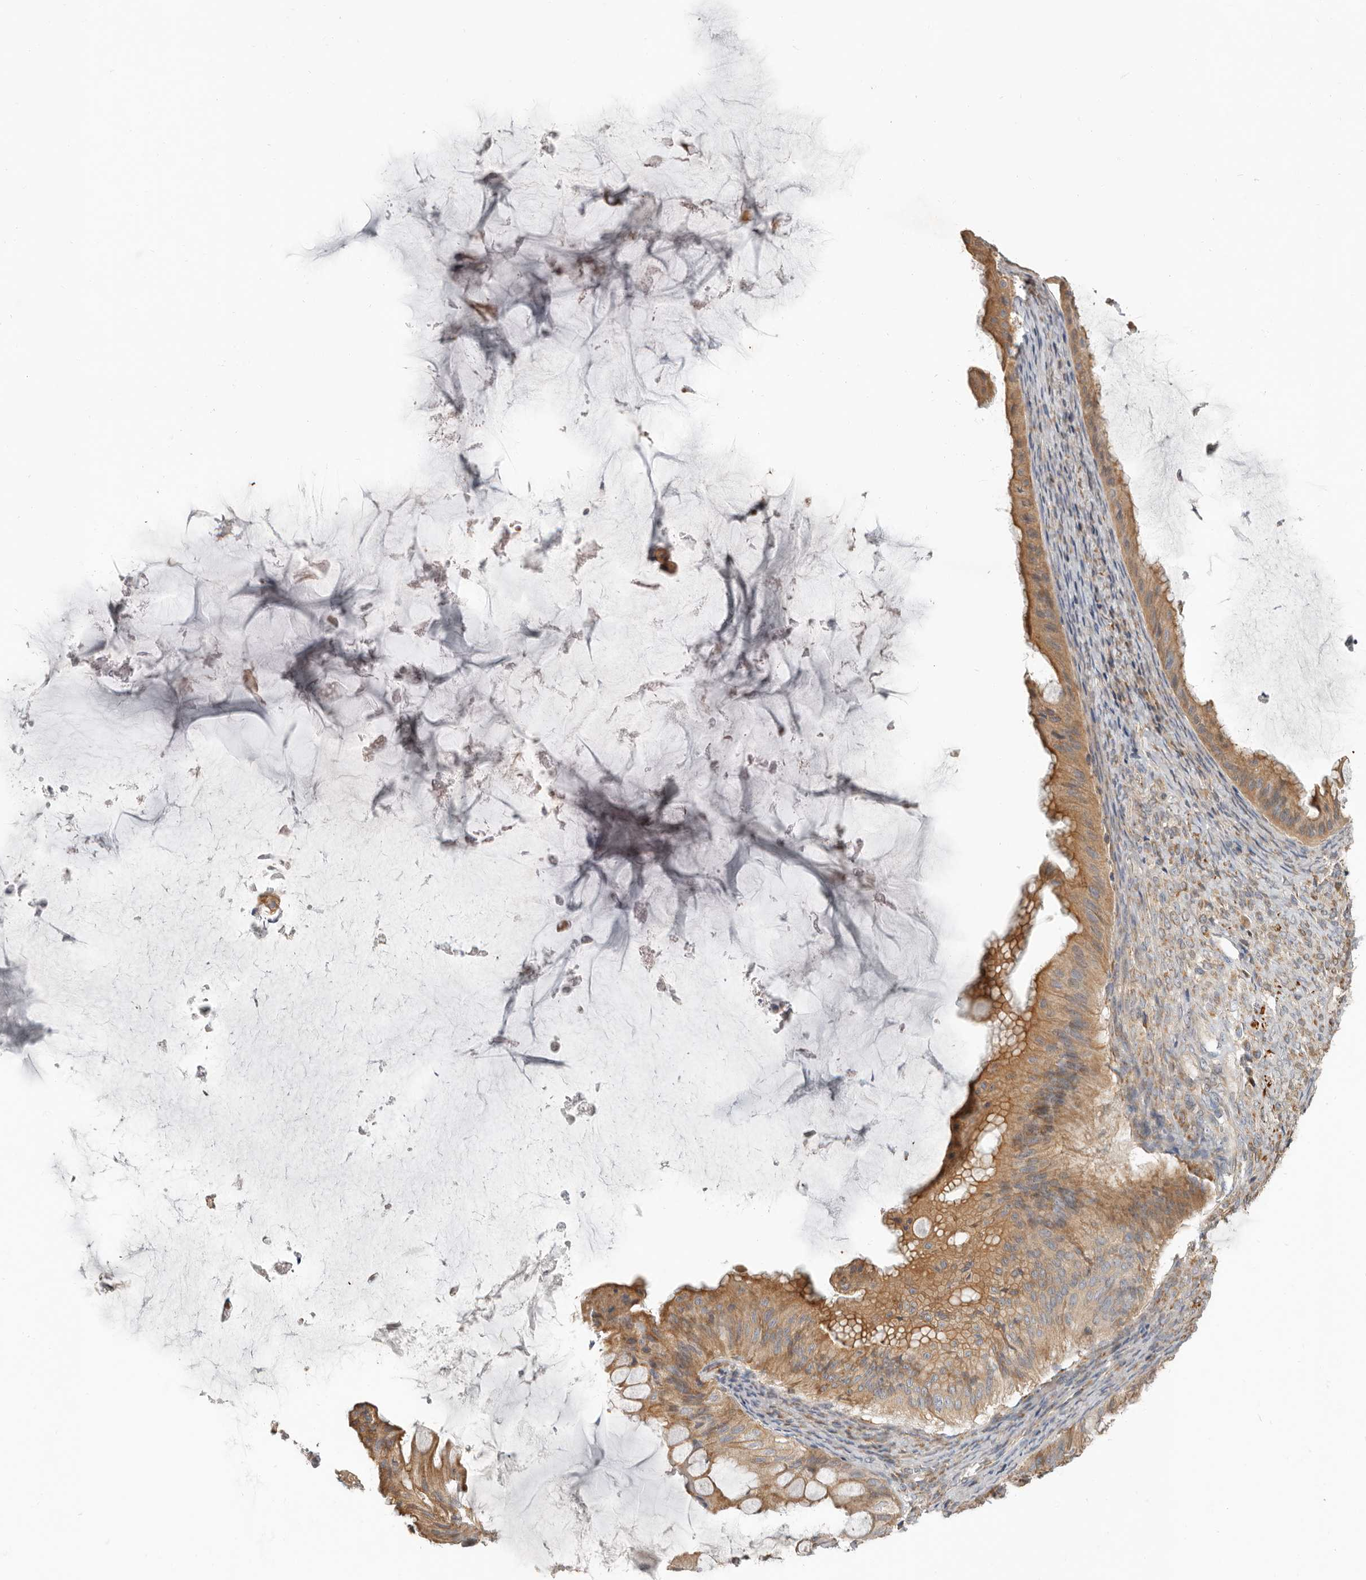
{"staining": {"intensity": "moderate", "quantity": ">75%", "location": "cytoplasmic/membranous"}, "tissue": "ovarian cancer", "cell_type": "Tumor cells", "image_type": "cancer", "snomed": [{"axis": "morphology", "description": "Cystadenocarcinoma, mucinous, NOS"}, {"axis": "topography", "description": "Ovary"}], "caption": "Ovarian cancer (mucinous cystadenocarcinoma) stained with DAB (3,3'-diaminobenzidine) immunohistochemistry (IHC) exhibits medium levels of moderate cytoplasmic/membranous positivity in about >75% of tumor cells.", "gene": "UNK", "patient": {"sex": "female", "age": 61}}